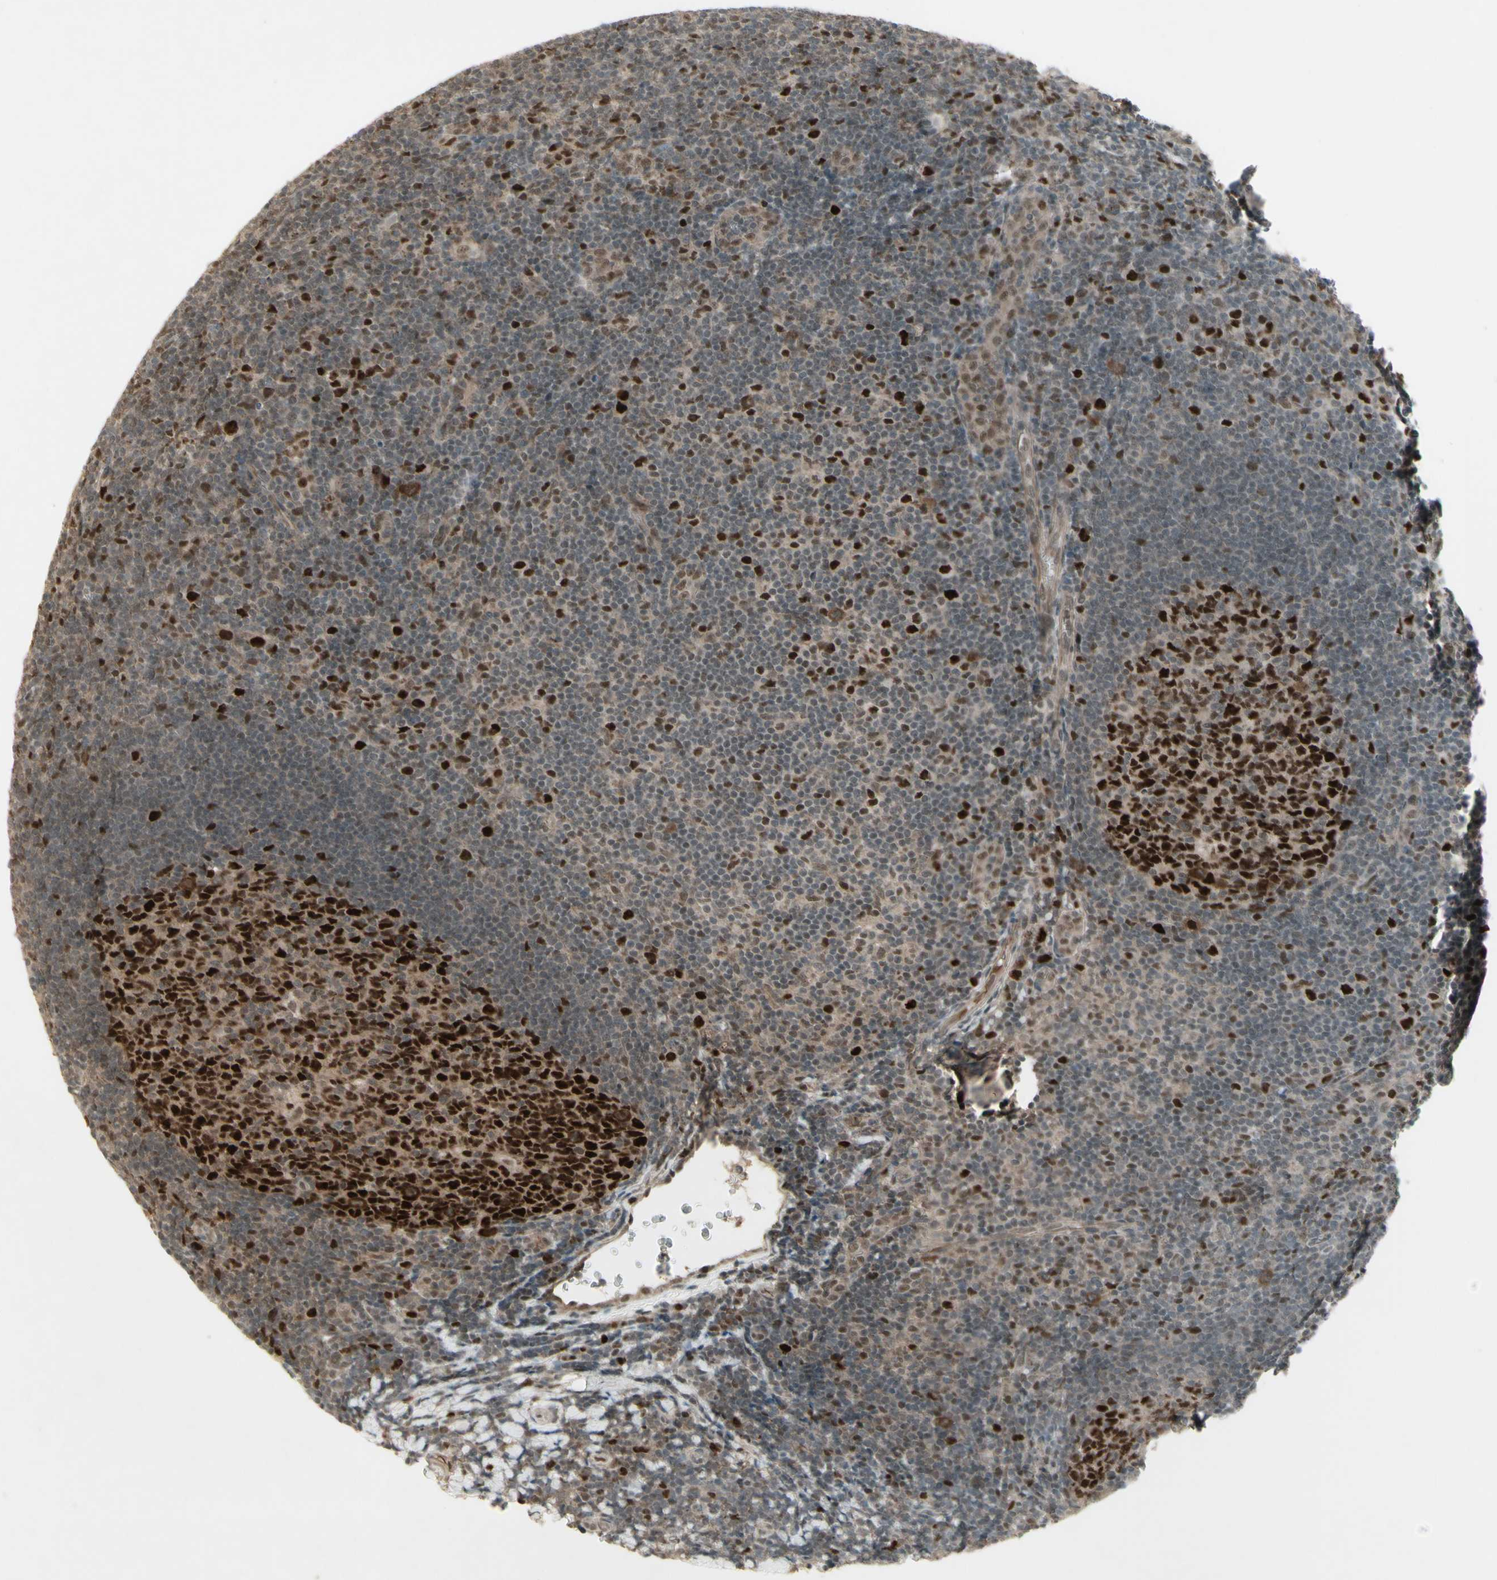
{"staining": {"intensity": "strong", "quantity": ">75%", "location": "nuclear"}, "tissue": "tonsil", "cell_type": "Germinal center cells", "image_type": "normal", "snomed": [{"axis": "morphology", "description": "Normal tissue, NOS"}, {"axis": "topography", "description": "Tonsil"}], "caption": "The immunohistochemical stain shows strong nuclear positivity in germinal center cells of benign tonsil.", "gene": "MSH6", "patient": {"sex": "male", "age": 37}}